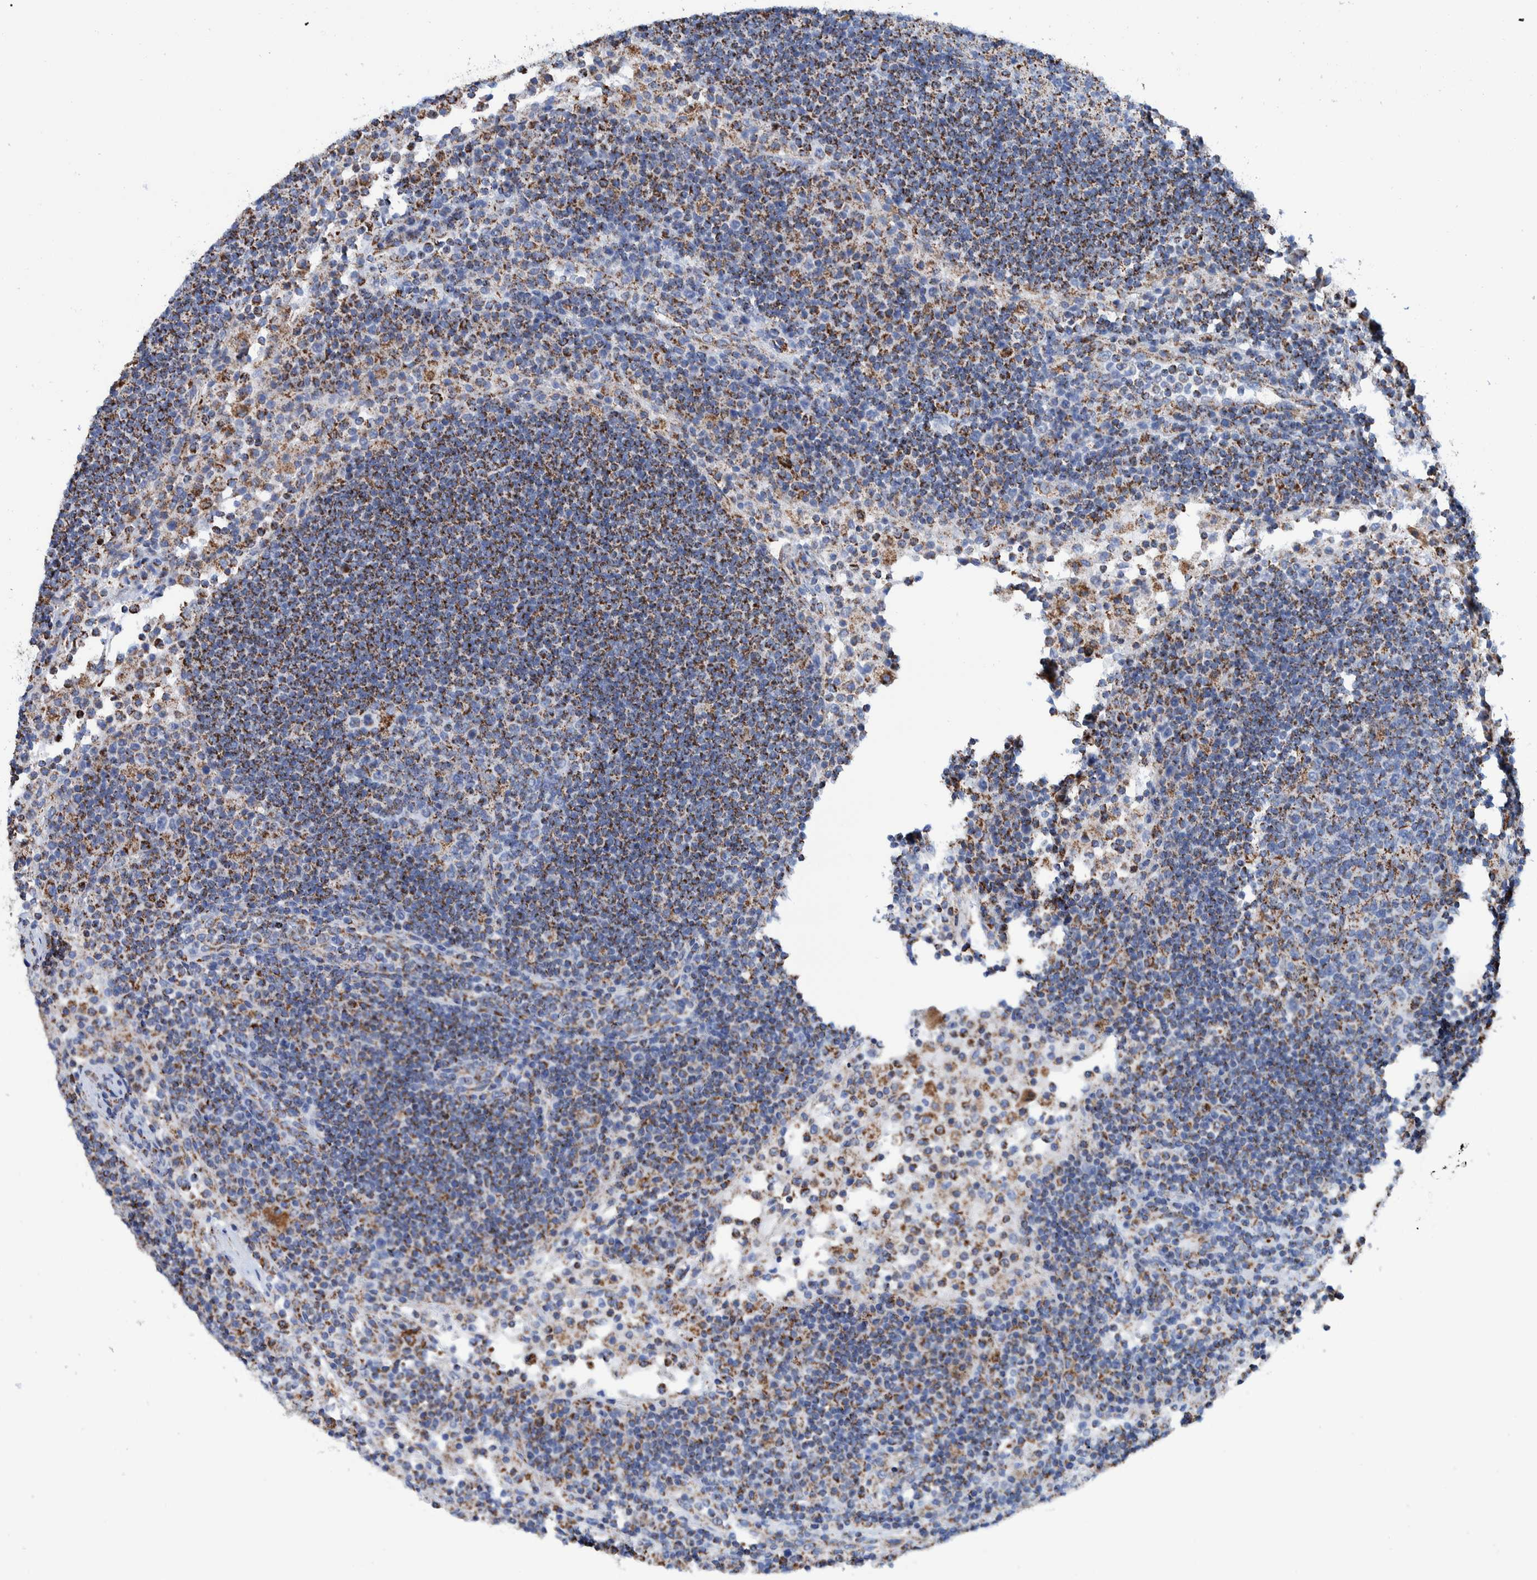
{"staining": {"intensity": "moderate", "quantity": "<25%", "location": "cytoplasmic/membranous"}, "tissue": "lymph node", "cell_type": "Germinal center cells", "image_type": "normal", "snomed": [{"axis": "morphology", "description": "Normal tissue, NOS"}, {"axis": "topography", "description": "Lymph node"}], "caption": "Immunohistochemistry (IHC) of normal human lymph node reveals low levels of moderate cytoplasmic/membranous staining in approximately <25% of germinal center cells.", "gene": "DECR1", "patient": {"sex": "female", "age": 53}}